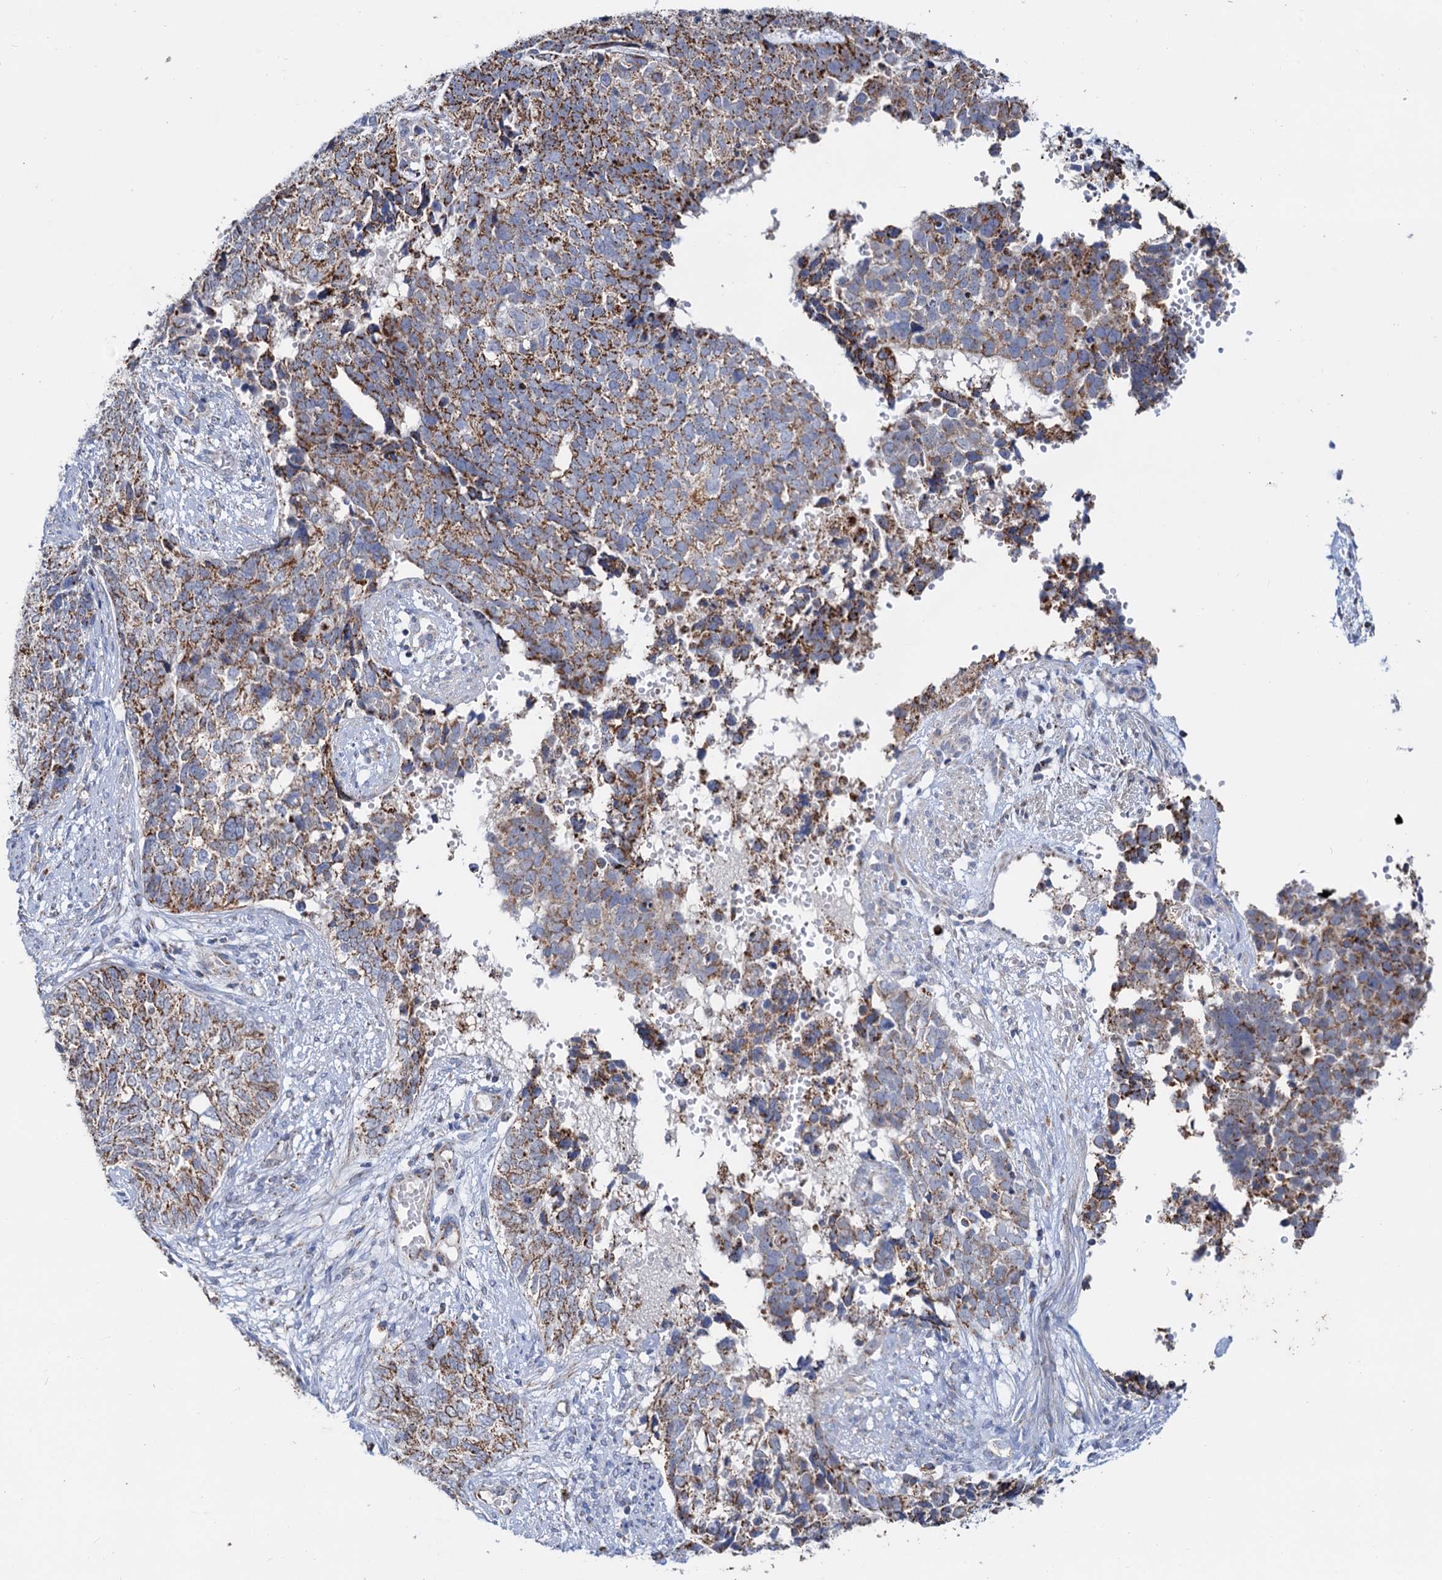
{"staining": {"intensity": "moderate", "quantity": ">75%", "location": "cytoplasmic/membranous"}, "tissue": "cervical cancer", "cell_type": "Tumor cells", "image_type": "cancer", "snomed": [{"axis": "morphology", "description": "Squamous cell carcinoma, NOS"}, {"axis": "topography", "description": "Cervix"}], "caption": "This is a photomicrograph of immunohistochemistry staining of cervical squamous cell carcinoma, which shows moderate positivity in the cytoplasmic/membranous of tumor cells.", "gene": "C2CD3", "patient": {"sex": "female", "age": 63}}